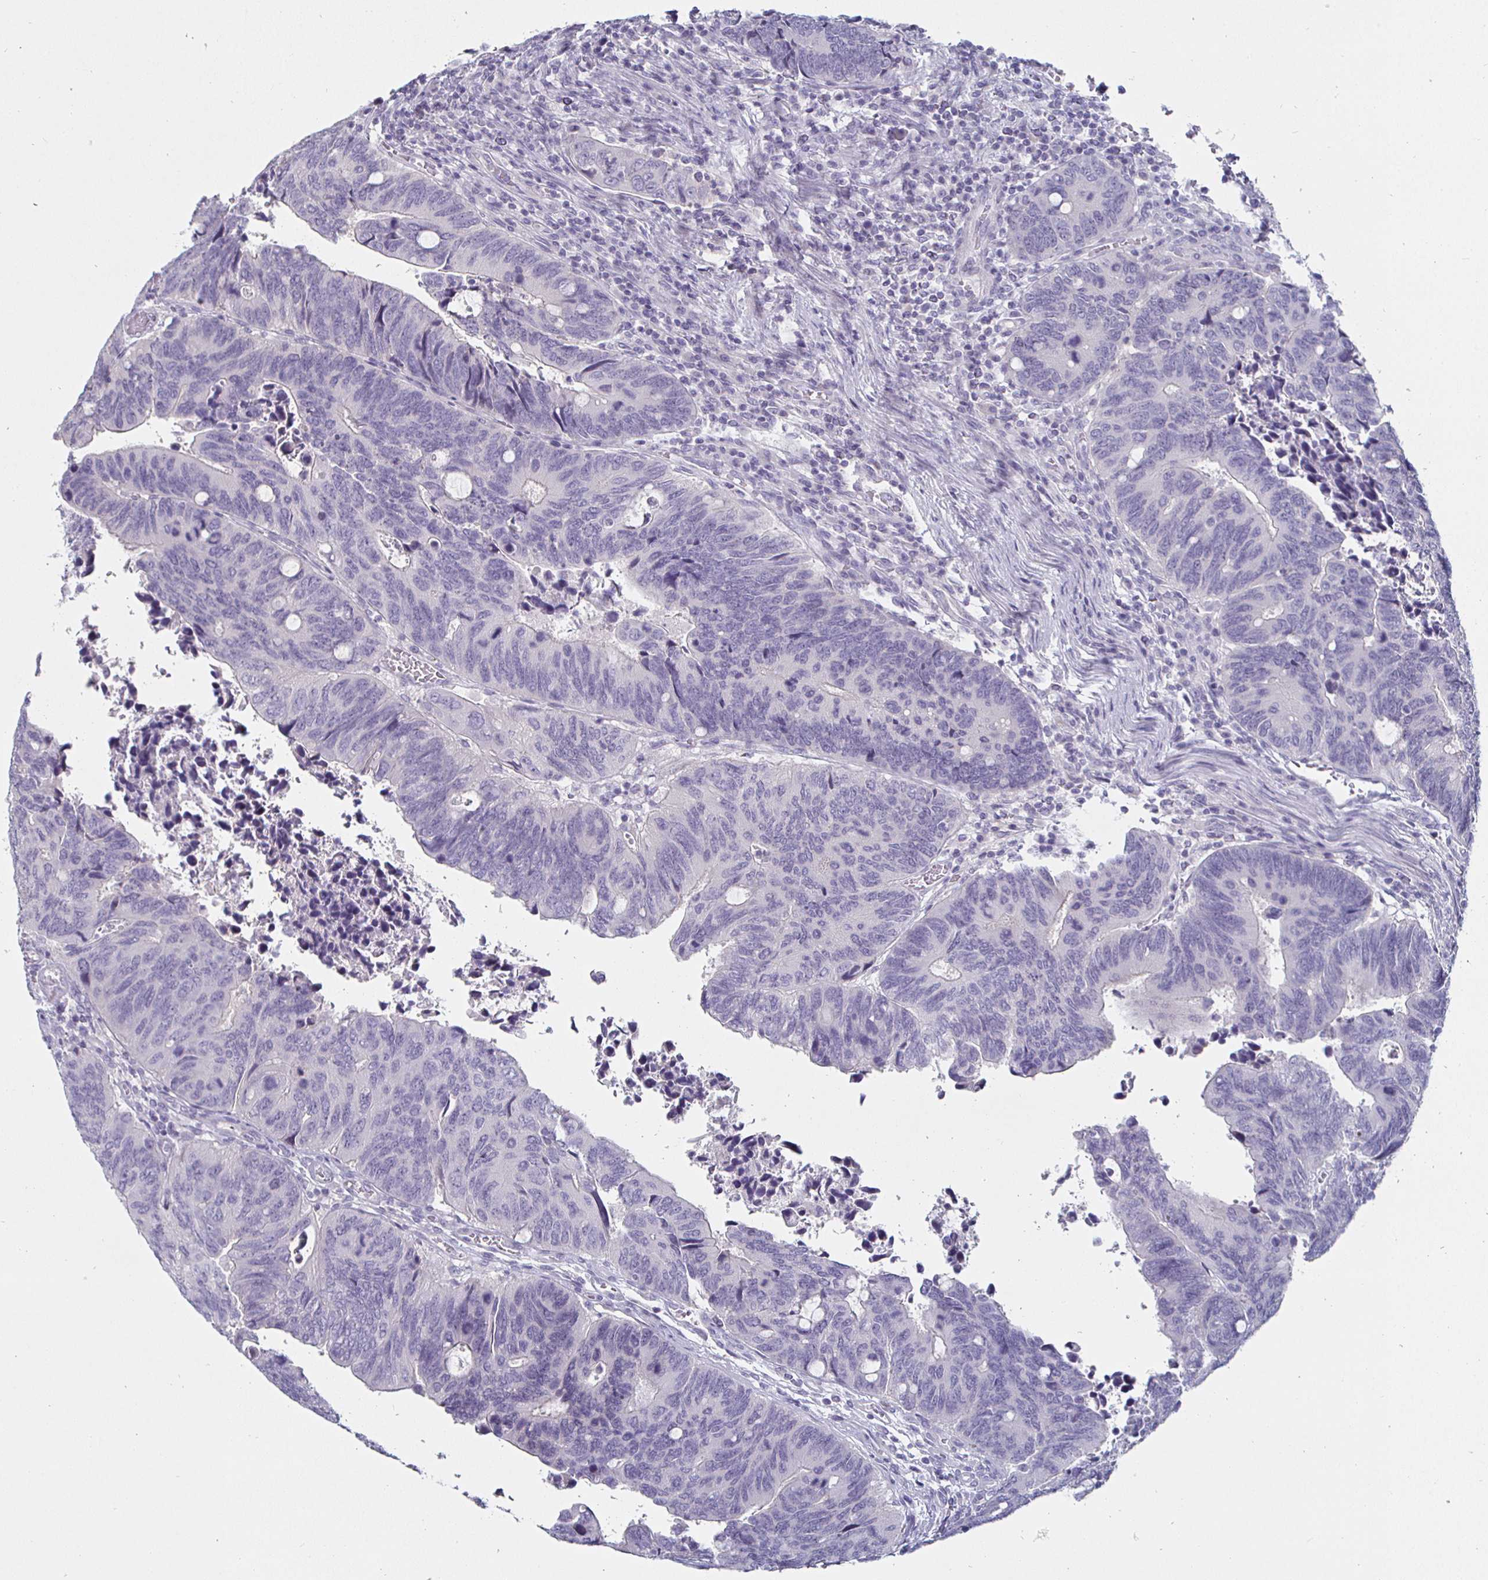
{"staining": {"intensity": "negative", "quantity": "none", "location": "none"}, "tissue": "colorectal cancer", "cell_type": "Tumor cells", "image_type": "cancer", "snomed": [{"axis": "morphology", "description": "Adenocarcinoma, NOS"}, {"axis": "topography", "description": "Colon"}], "caption": "Tumor cells are negative for brown protein staining in colorectal adenocarcinoma. (Brightfield microscopy of DAB (3,3'-diaminobenzidine) IHC at high magnification).", "gene": "ENPP1", "patient": {"sex": "male", "age": 87}}